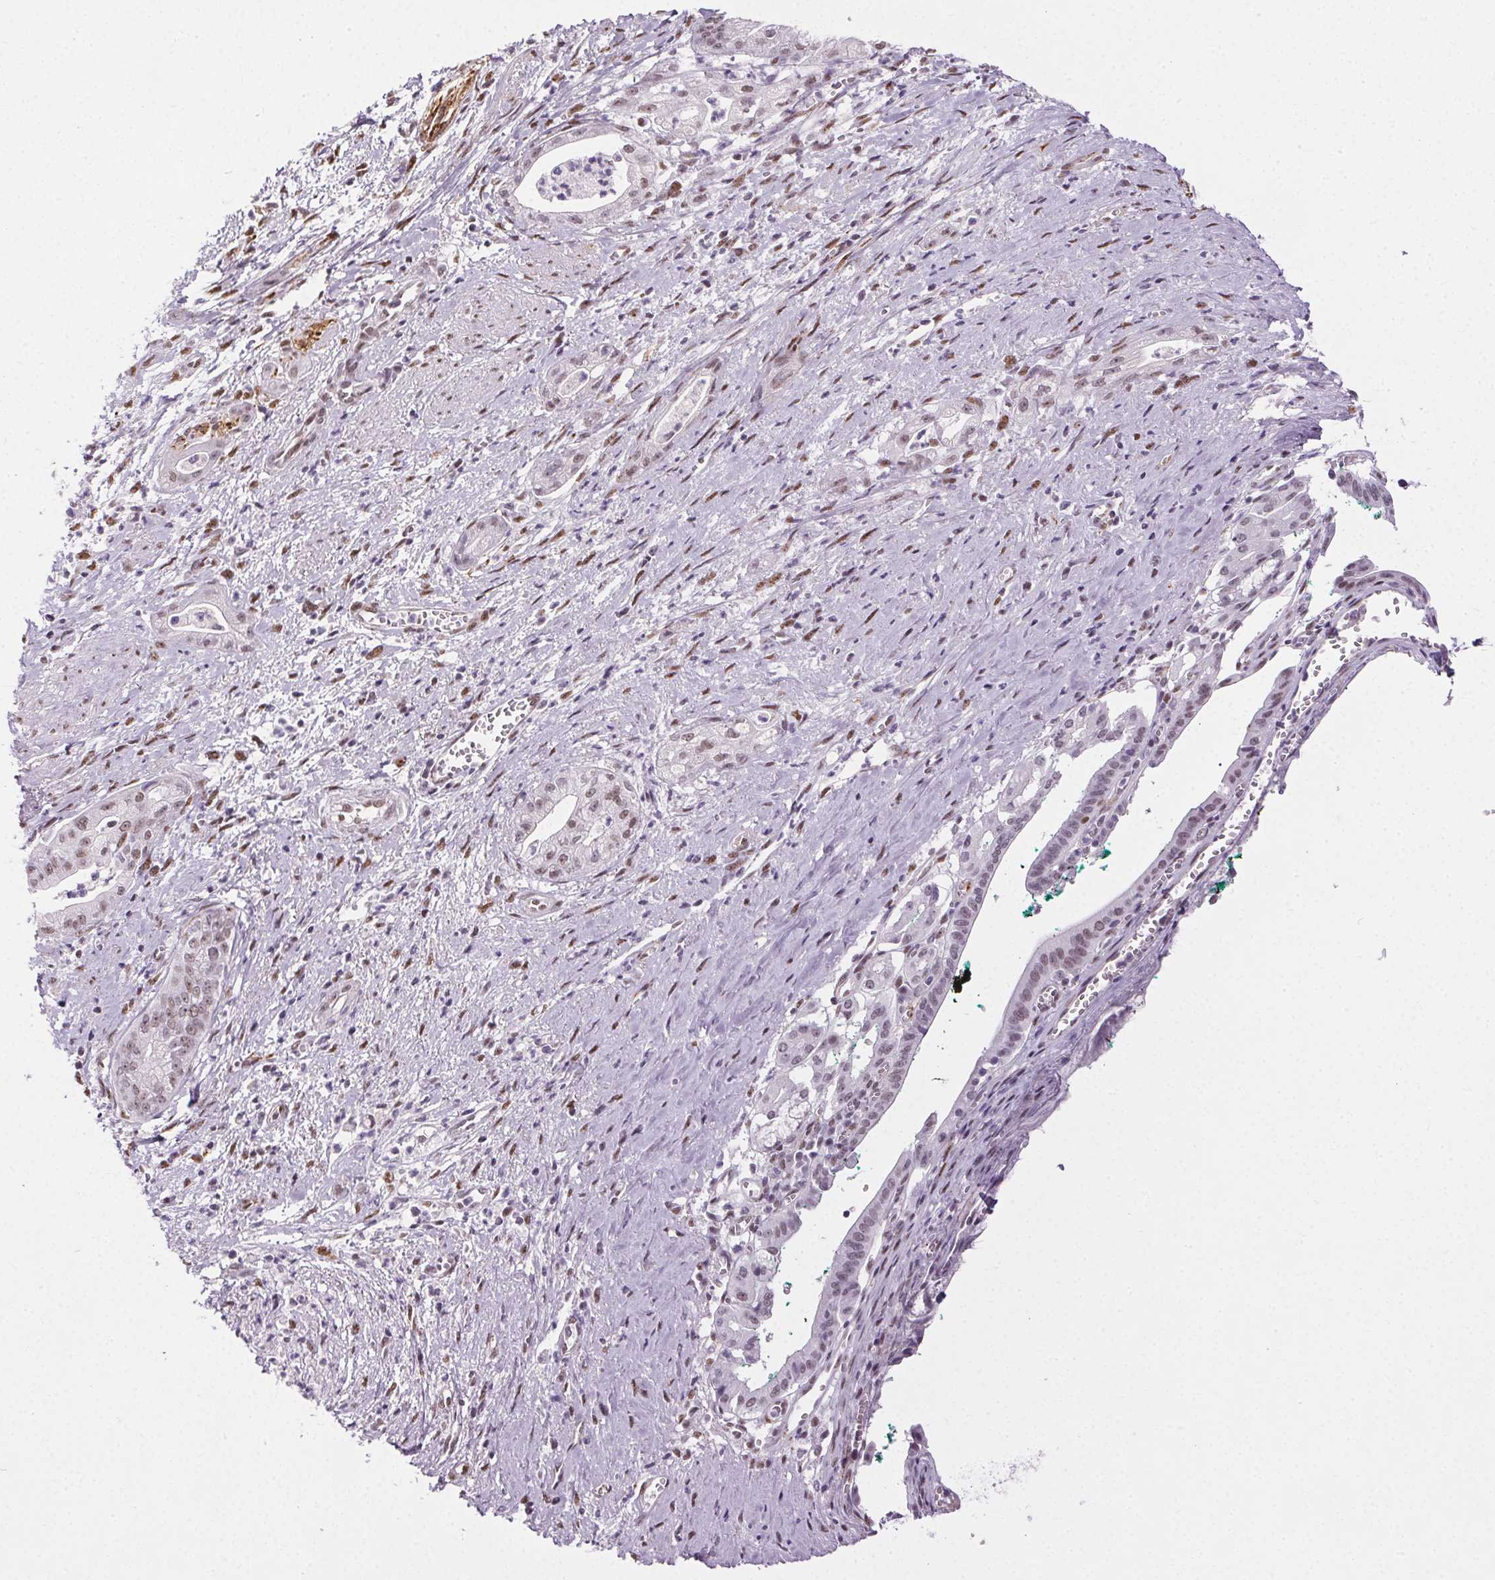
{"staining": {"intensity": "weak", "quantity": "25%-75%", "location": "nuclear"}, "tissue": "pancreatic cancer", "cell_type": "Tumor cells", "image_type": "cancer", "snomed": [{"axis": "morphology", "description": "Normal tissue, NOS"}, {"axis": "morphology", "description": "Adenocarcinoma, NOS"}, {"axis": "topography", "description": "Lymph node"}, {"axis": "topography", "description": "Pancreas"}], "caption": "A photomicrograph showing weak nuclear expression in about 25%-75% of tumor cells in pancreatic adenocarcinoma, as visualized by brown immunohistochemical staining.", "gene": "GP6", "patient": {"sex": "female", "age": 58}}